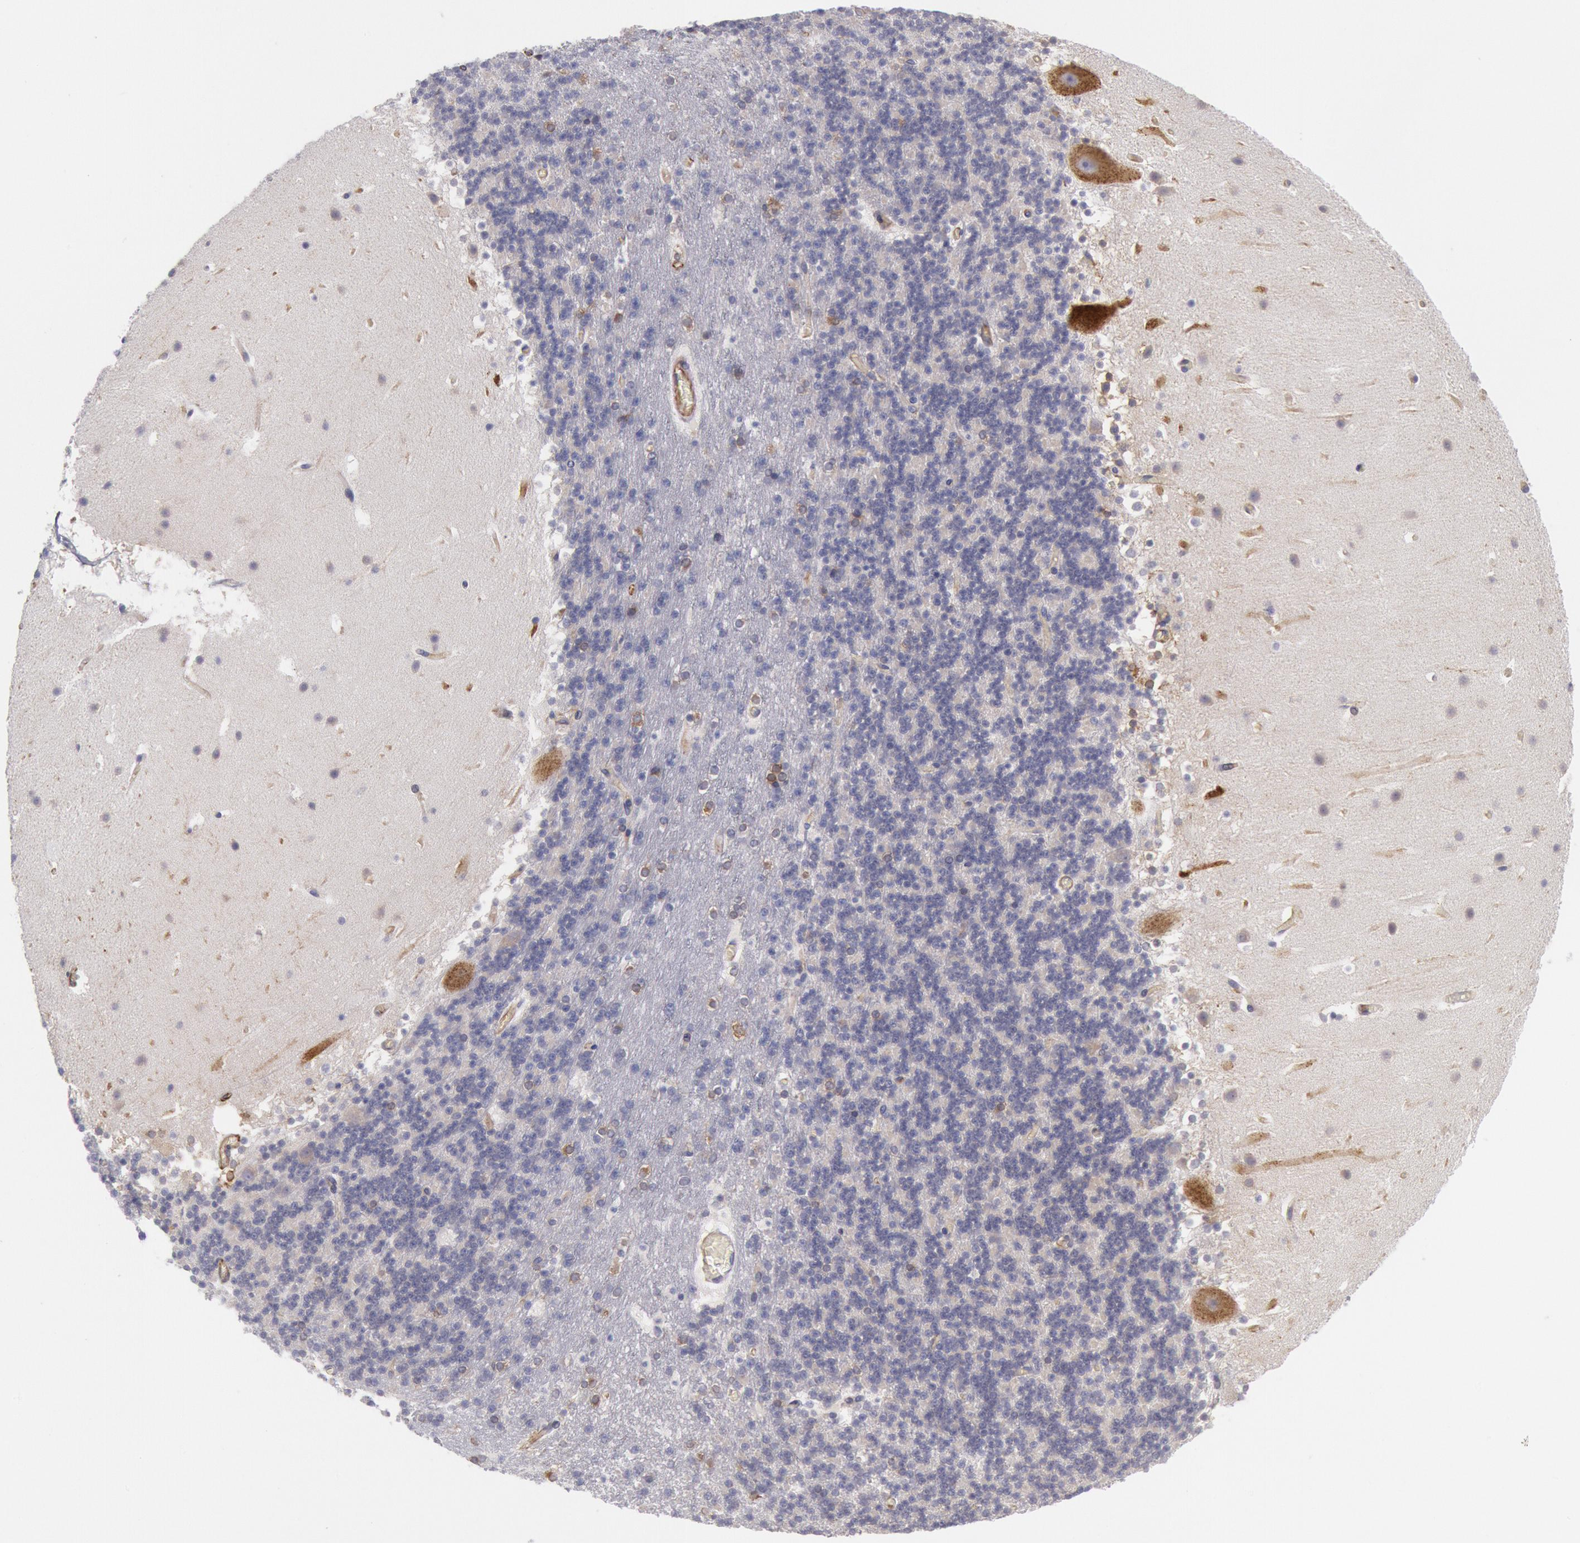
{"staining": {"intensity": "weak", "quantity": "<25%", "location": "cytoplasmic/membranous"}, "tissue": "cerebellum", "cell_type": "Cells in granular layer", "image_type": "normal", "snomed": [{"axis": "morphology", "description": "Normal tissue, NOS"}, {"axis": "topography", "description": "Cerebellum"}], "caption": "The IHC micrograph has no significant staining in cells in granular layer of cerebellum.", "gene": "RNF139", "patient": {"sex": "male", "age": 45}}